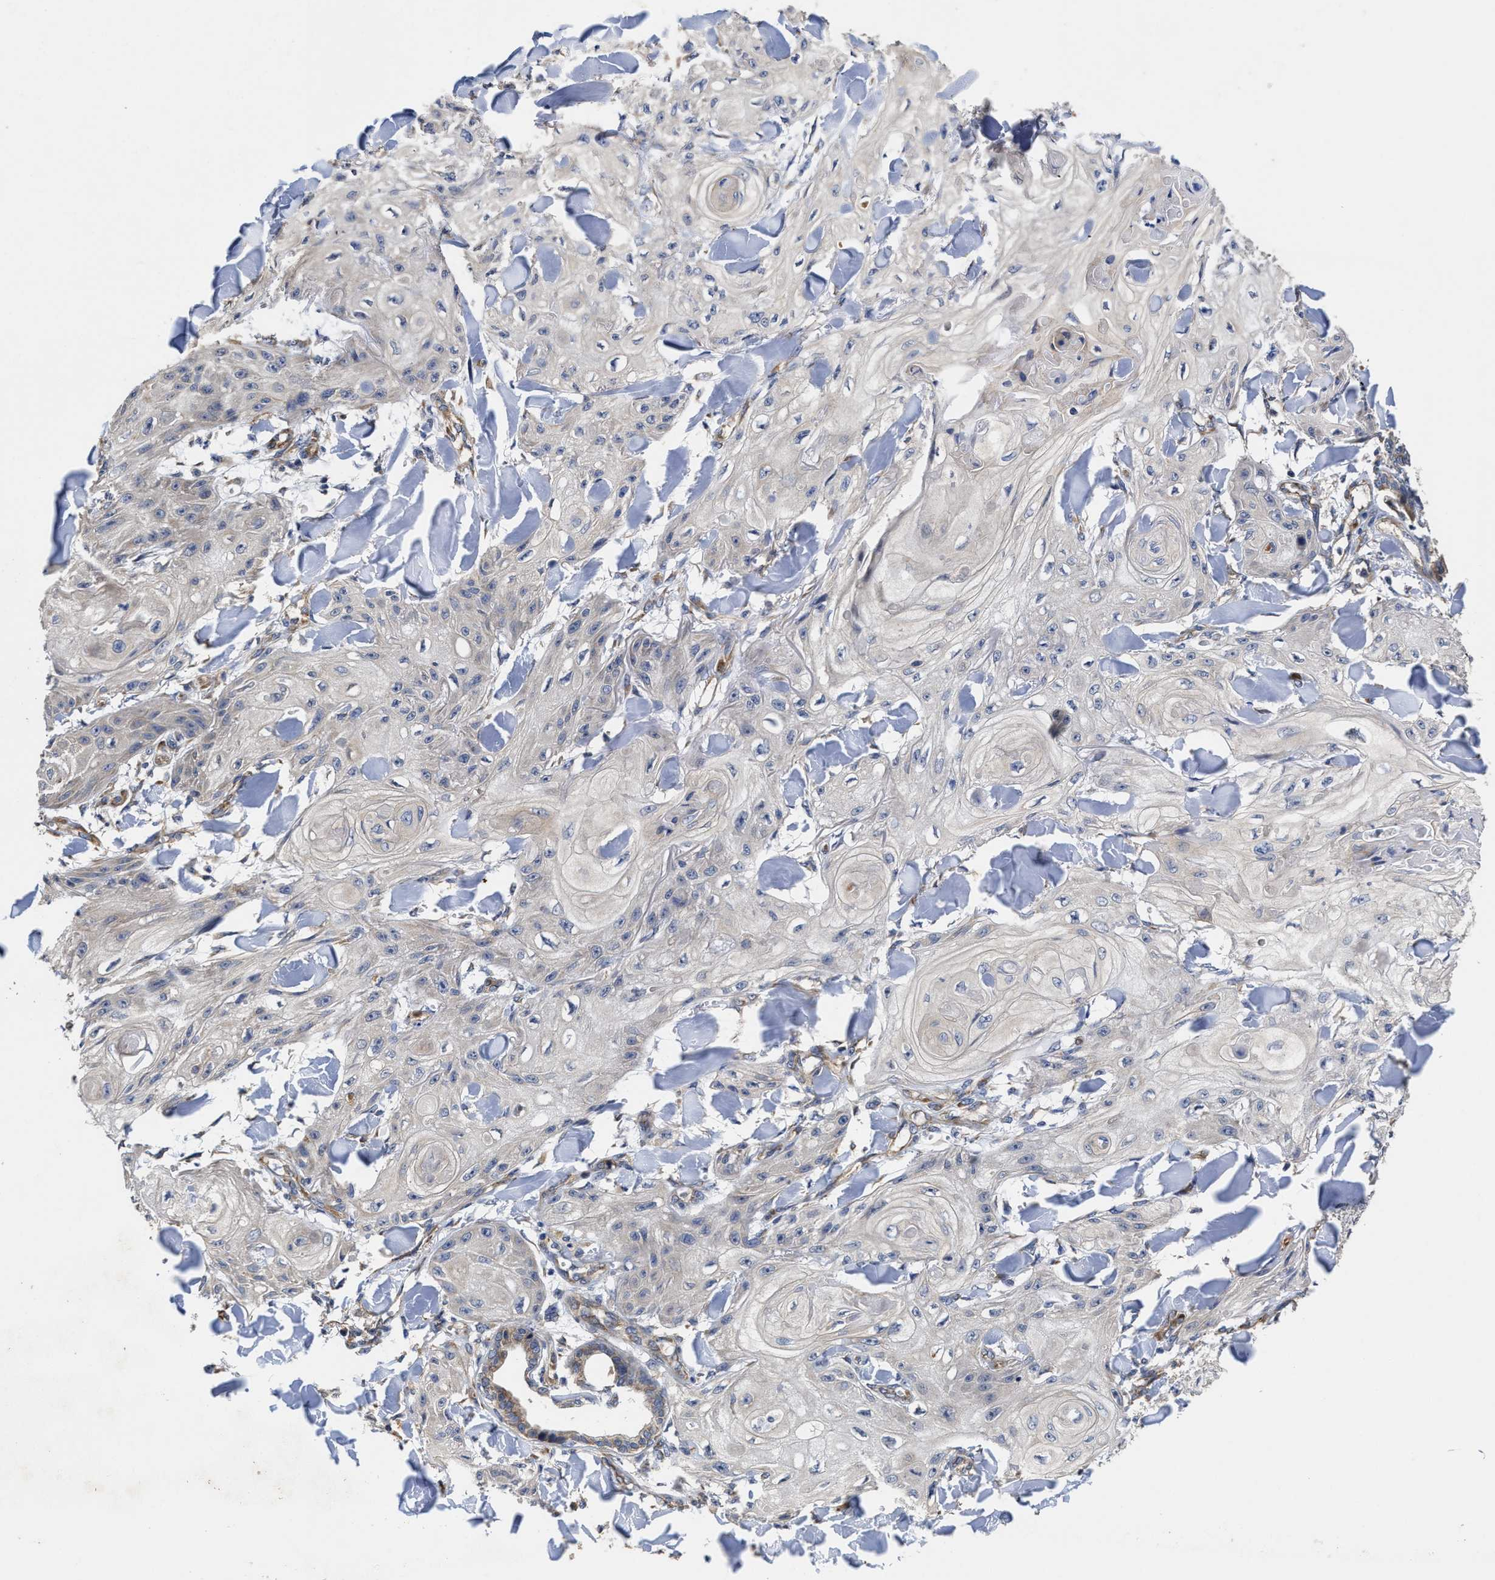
{"staining": {"intensity": "negative", "quantity": "none", "location": "none"}, "tissue": "skin cancer", "cell_type": "Tumor cells", "image_type": "cancer", "snomed": [{"axis": "morphology", "description": "Squamous cell carcinoma, NOS"}, {"axis": "topography", "description": "Skin"}], "caption": "IHC micrograph of neoplastic tissue: human skin cancer (squamous cell carcinoma) stained with DAB reveals no significant protein expression in tumor cells.", "gene": "TRAF6", "patient": {"sex": "male", "age": 74}}